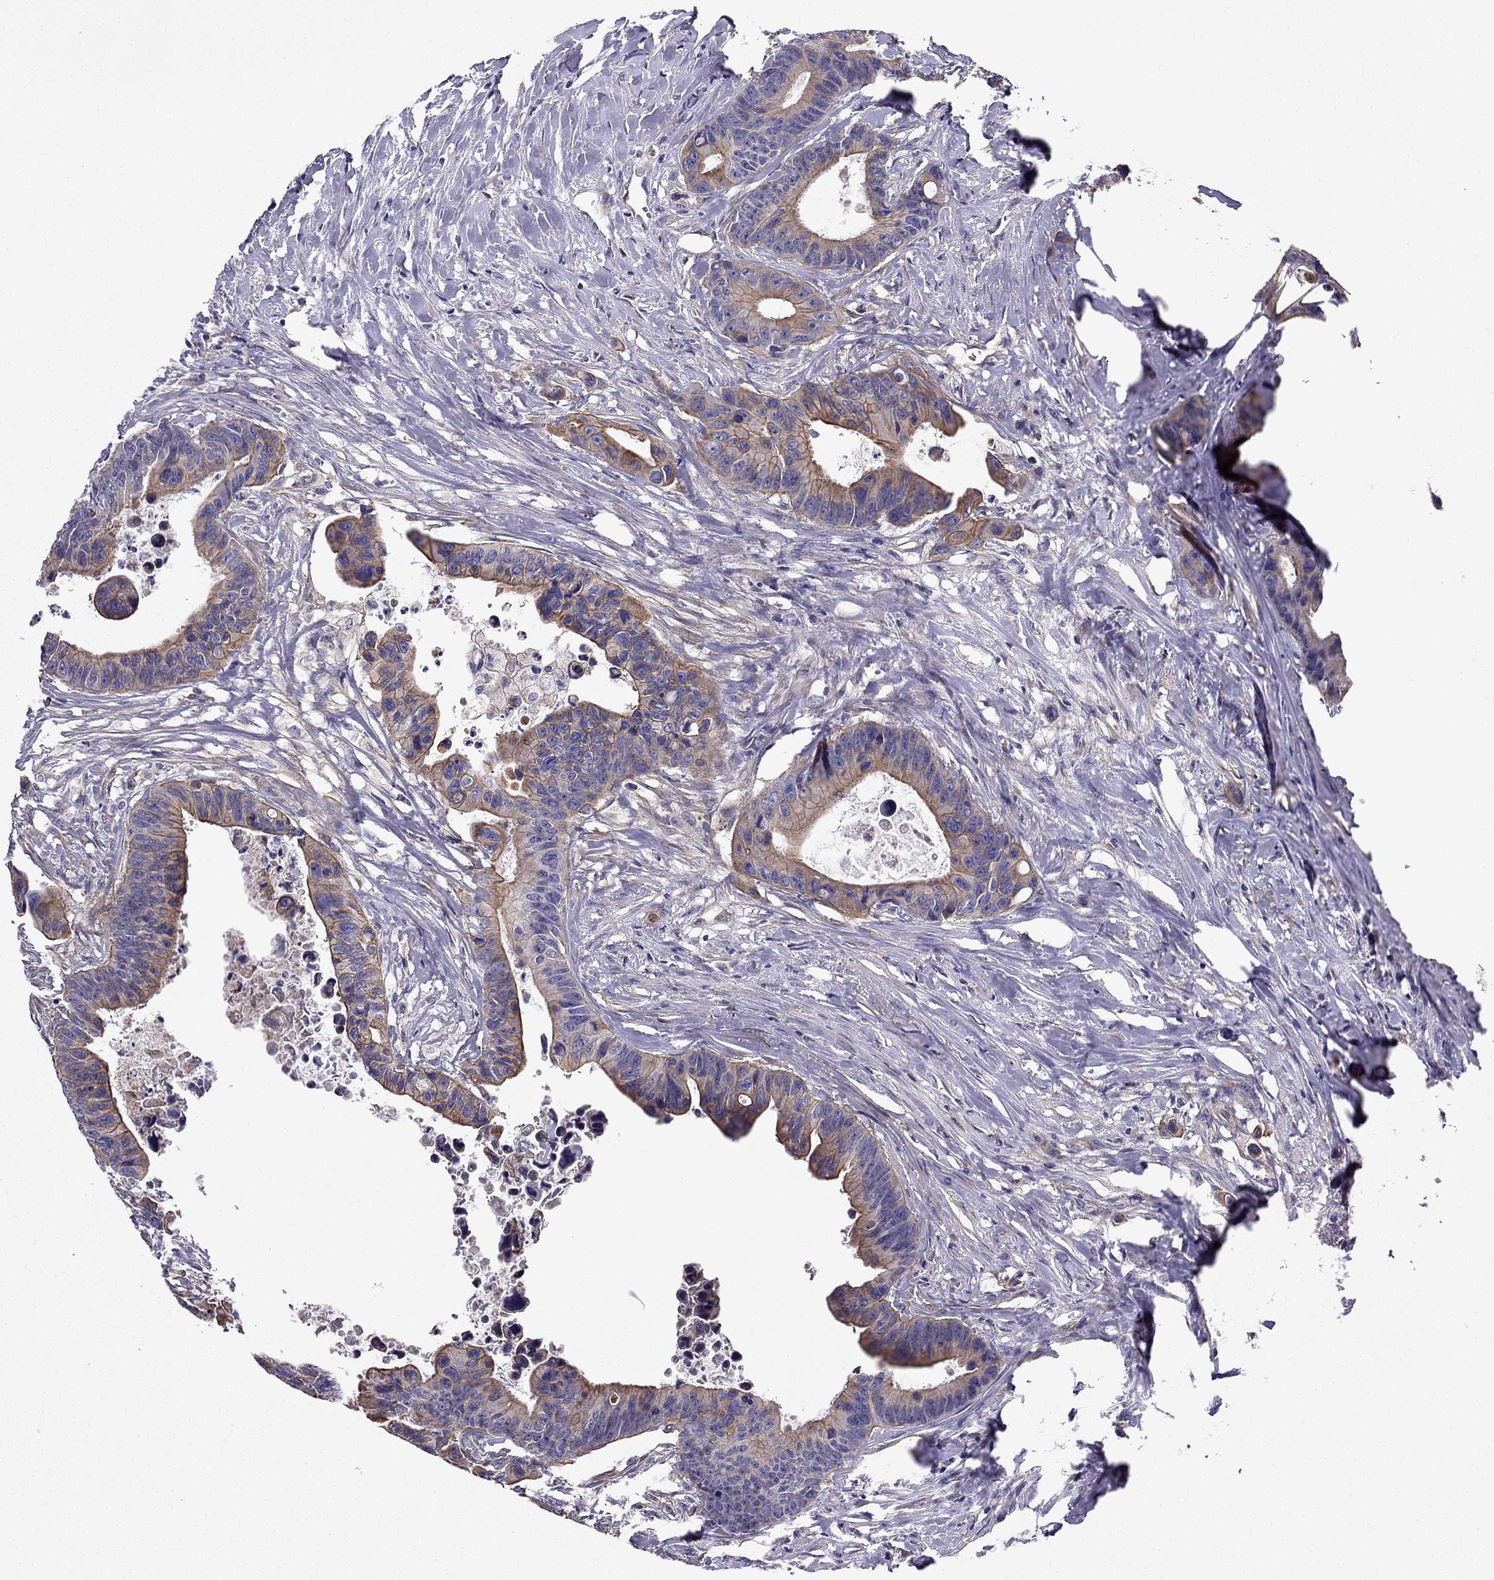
{"staining": {"intensity": "strong", "quantity": "25%-75%", "location": "cytoplasmic/membranous"}, "tissue": "colorectal cancer", "cell_type": "Tumor cells", "image_type": "cancer", "snomed": [{"axis": "morphology", "description": "Adenocarcinoma, NOS"}, {"axis": "topography", "description": "Colon"}], "caption": "Protein expression analysis of human colorectal adenocarcinoma reveals strong cytoplasmic/membranous positivity in approximately 25%-75% of tumor cells. (DAB (3,3'-diaminobenzidine) = brown stain, brightfield microscopy at high magnification).", "gene": "ENOX1", "patient": {"sex": "female", "age": 87}}